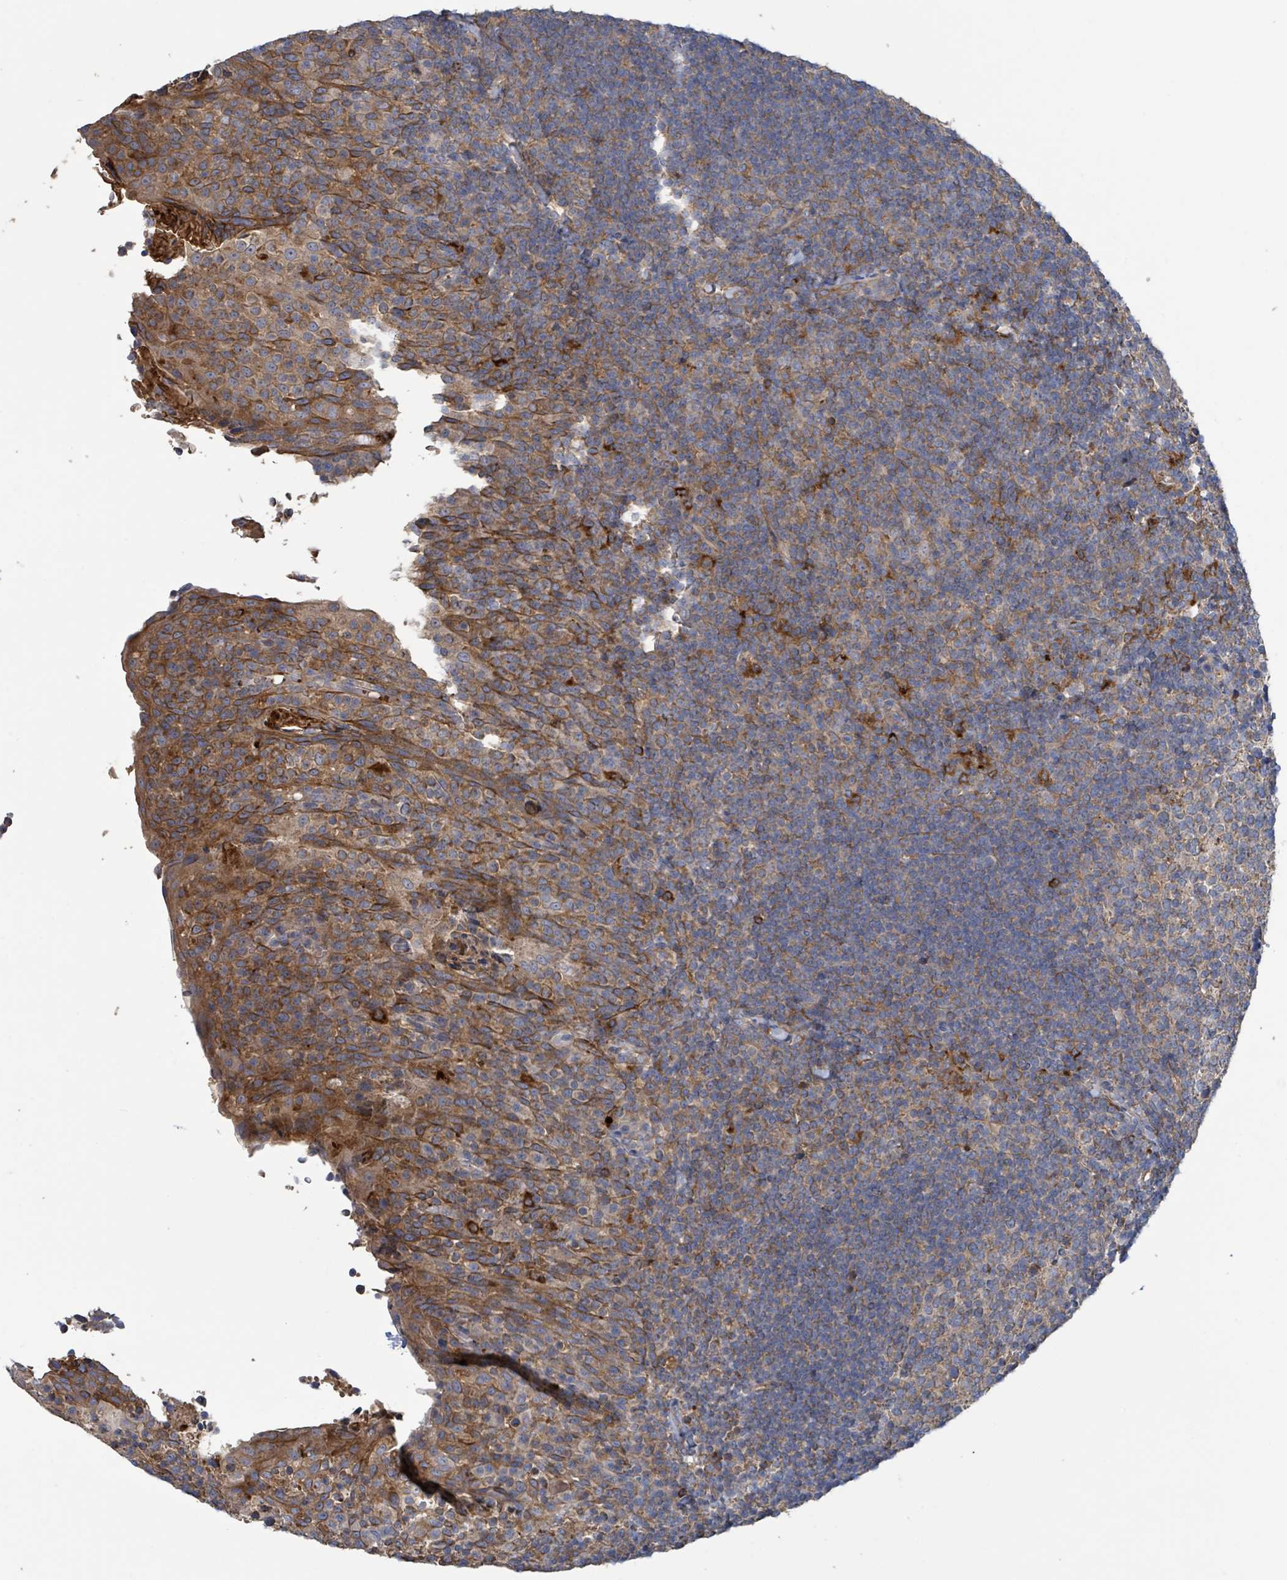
{"staining": {"intensity": "weak", "quantity": "25%-75%", "location": "cytoplasmic/membranous"}, "tissue": "tonsil", "cell_type": "Germinal center cells", "image_type": "normal", "snomed": [{"axis": "morphology", "description": "Normal tissue, NOS"}, {"axis": "topography", "description": "Tonsil"}], "caption": "IHC micrograph of benign tonsil stained for a protein (brown), which displays low levels of weak cytoplasmic/membranous expression in approximately 25%-75% of germinal center cells.", "gene": "PLAAT1", "patient": {"sex": "female", "age": 10}}